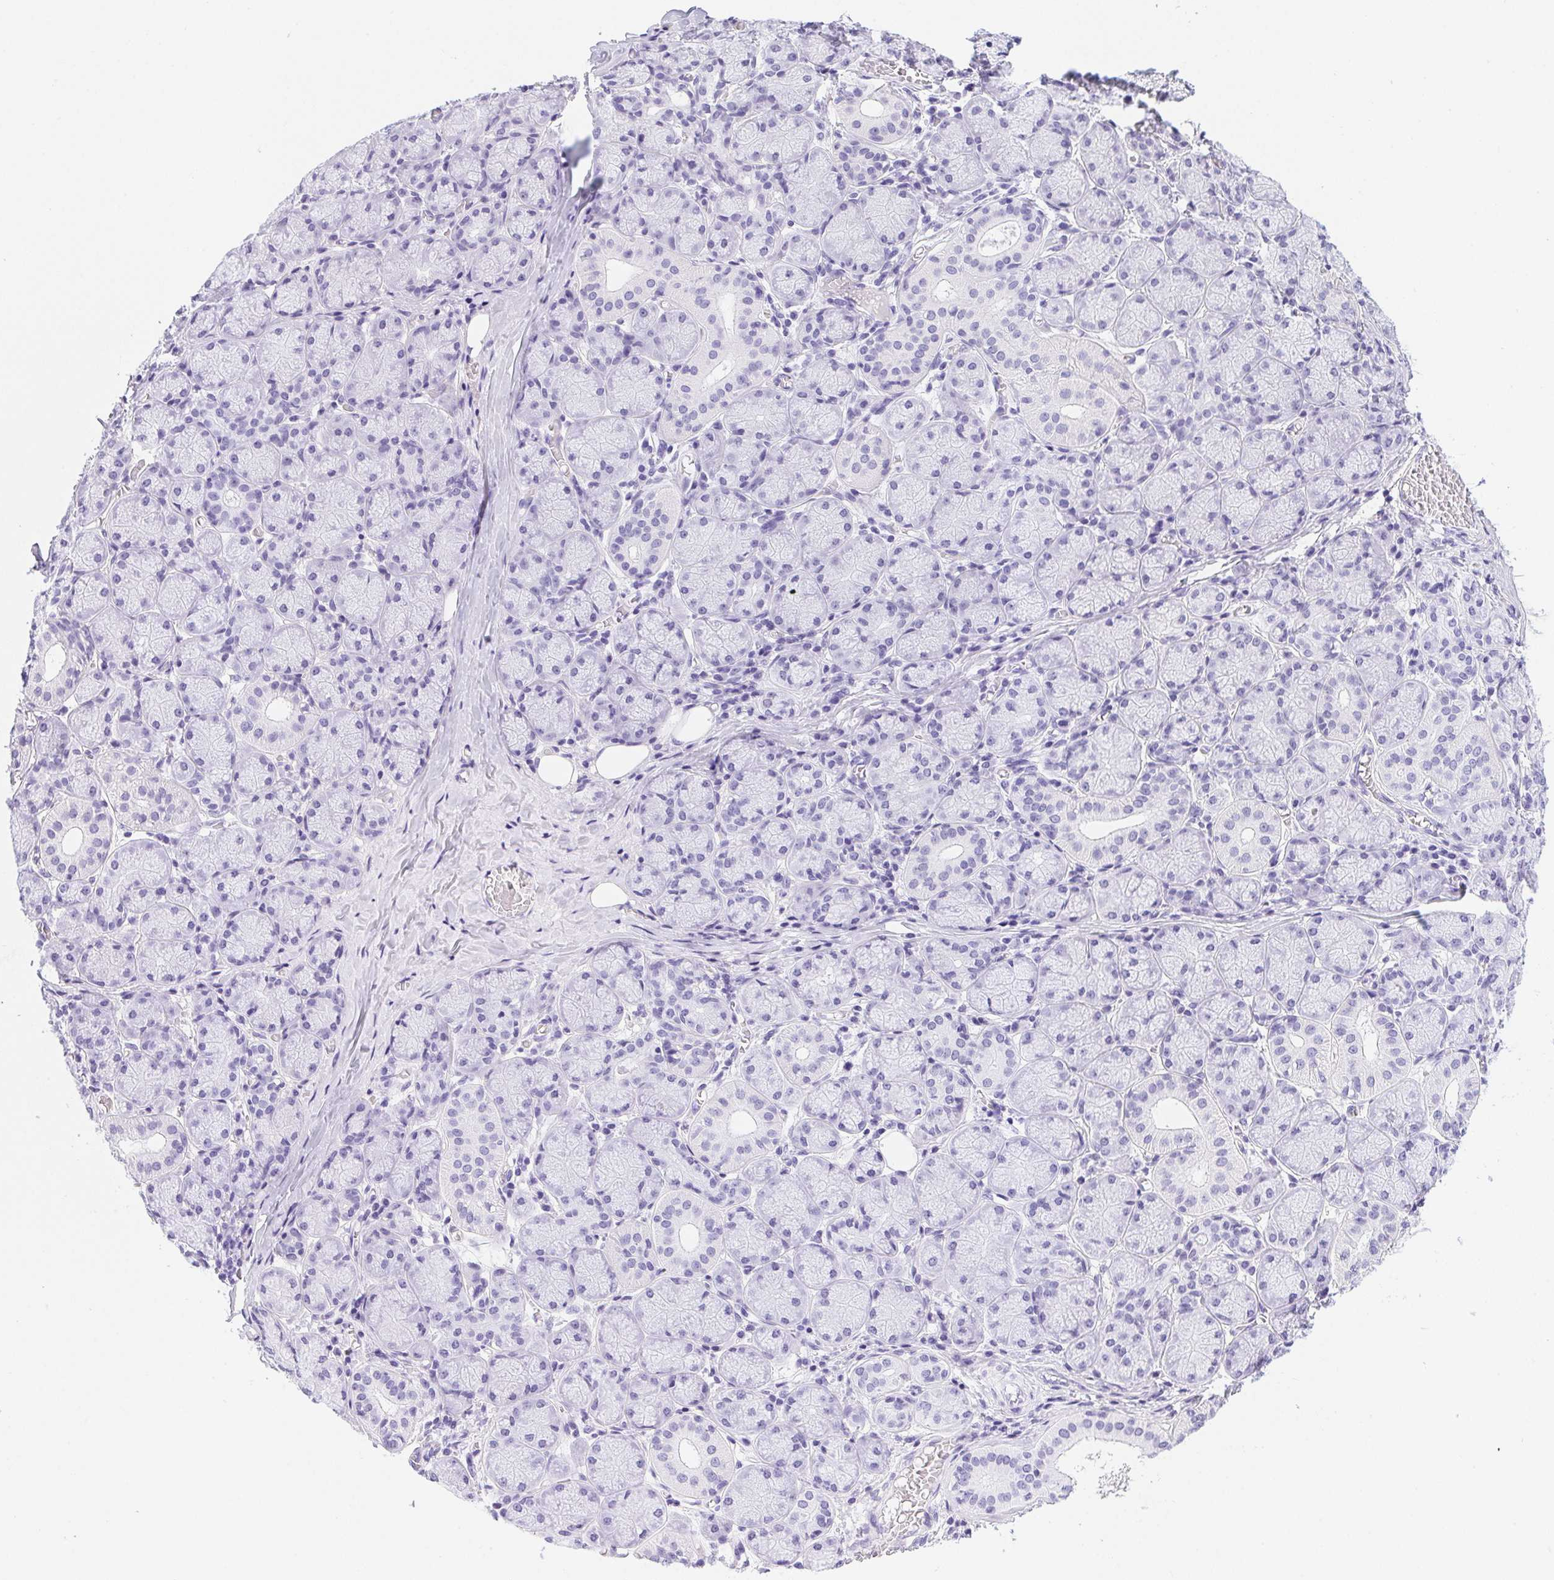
{"staining": {"intensity": "moderate", "quantity": "<25%", "location": "nuclear"}, "tissue": "salivary gland", "cell_type": "Glandular cells", "image_type": "normal", "snomed": [{"axis": "morphology", "description": "Normal tissue, NOS"}, {"axis": "topography", "description": "Salivary gland"}, {"axis": "topography", "description": "Peripheral nerve tissue"}], "caption": "Immunohistochemical staining of normal human salivary gland shows low levels of moderate nuclear staining in approximately <25% of glandular cells. (Brightfield microscopy of DAB IHC at high magnification).", "gene": "HELLS", "patient": {"sex": "female", "age": 24}}